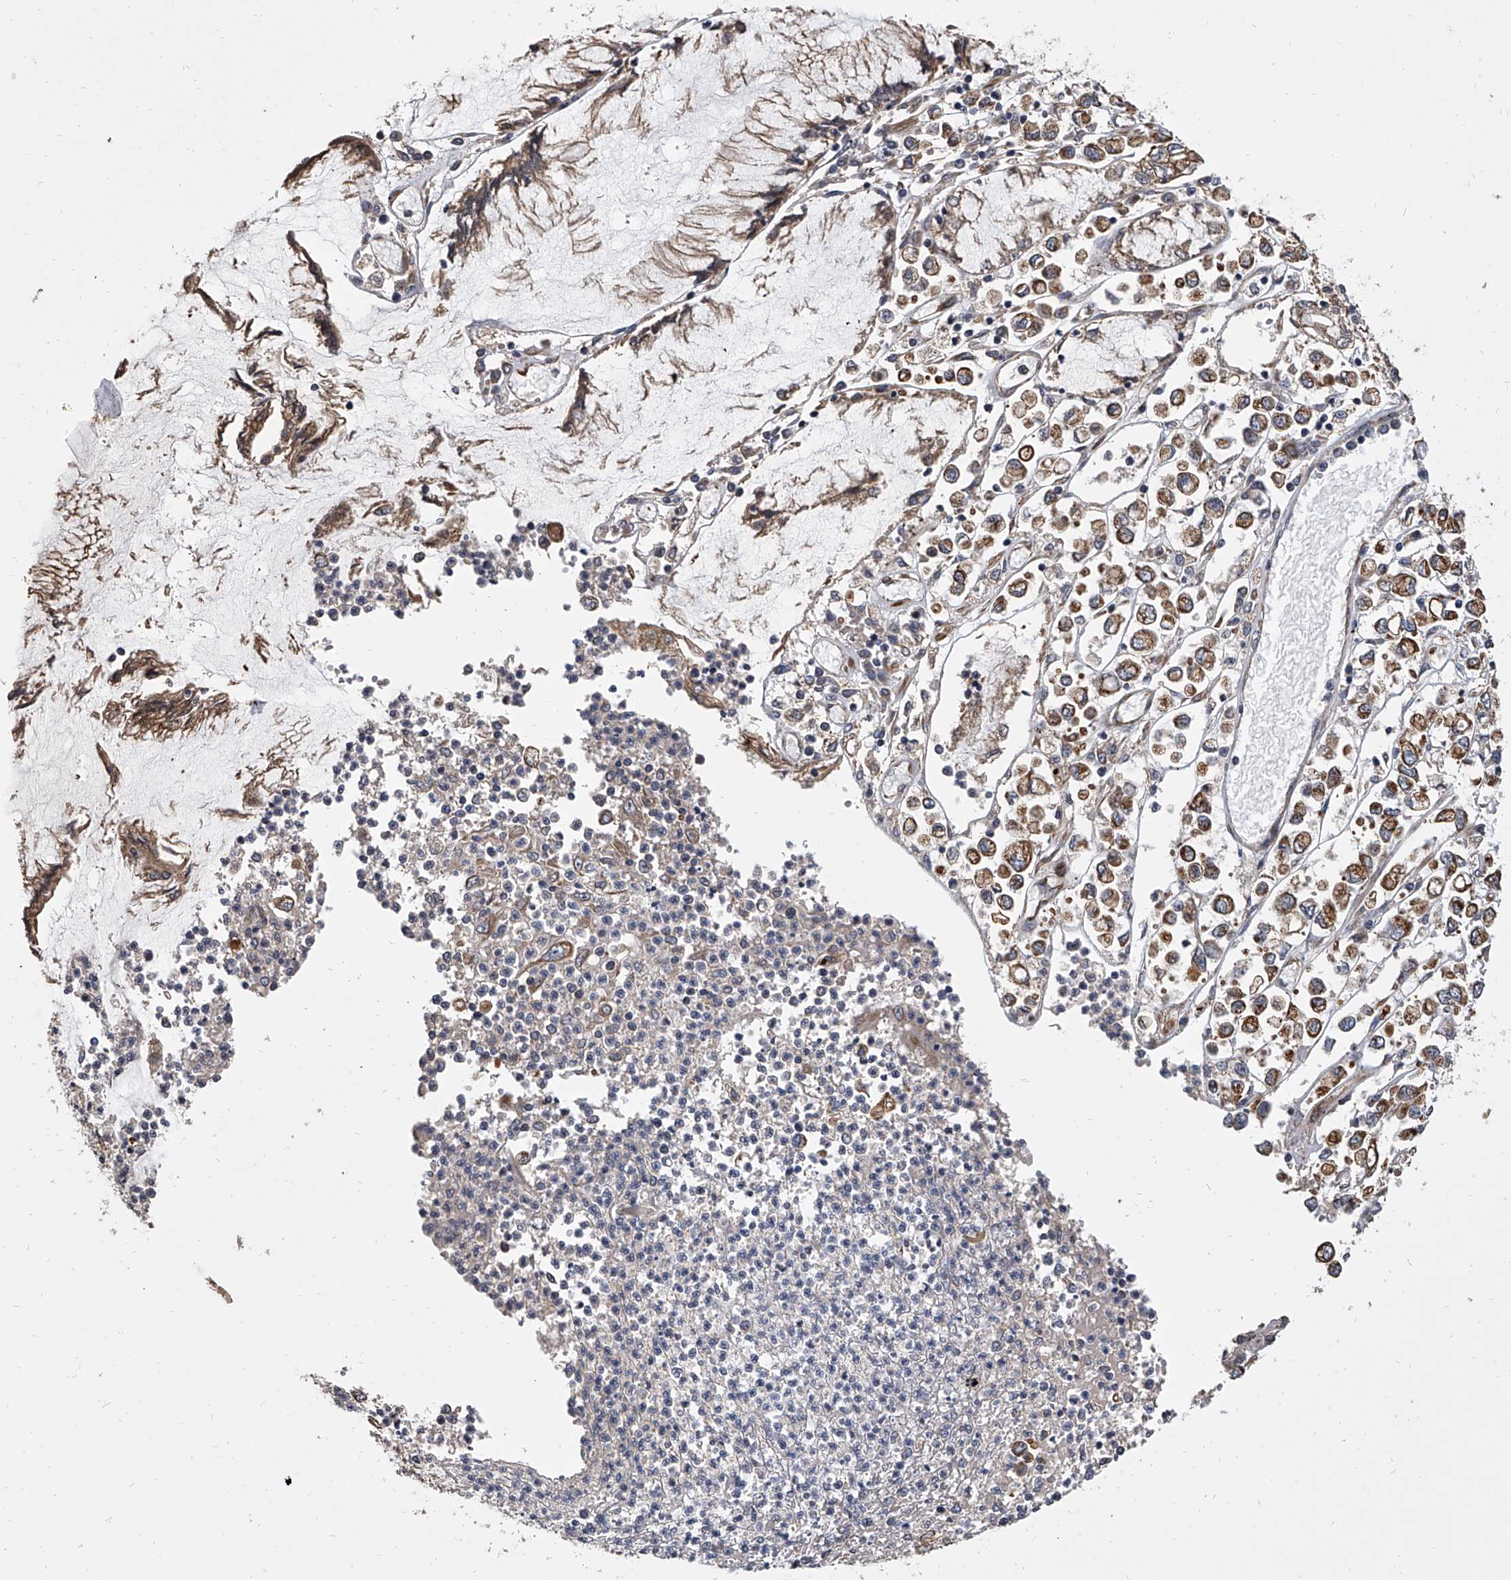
{"staining": {"intensity": "weak", "quantity": ">75%", "location": "cytoplasmic/membranous"}, "tissue": "stomach cancer", "cell_type": "Tumor cells", "image_type": "cancer", "snomed": [{"axis": "morphology", "description": "Adenocarcinoma, NOS"}, {"axis": "topography", "description": "Stomach"}], "caption": "Approximately >75% of tumor cells in human adenocarcinoma (stomach) demonstrate weak cytoplasmic/membranous protein staining as visualized by brown immunohistochemical staining.", "gene": "EXOC4", "patient": {"sex": "female", "age": 76}}